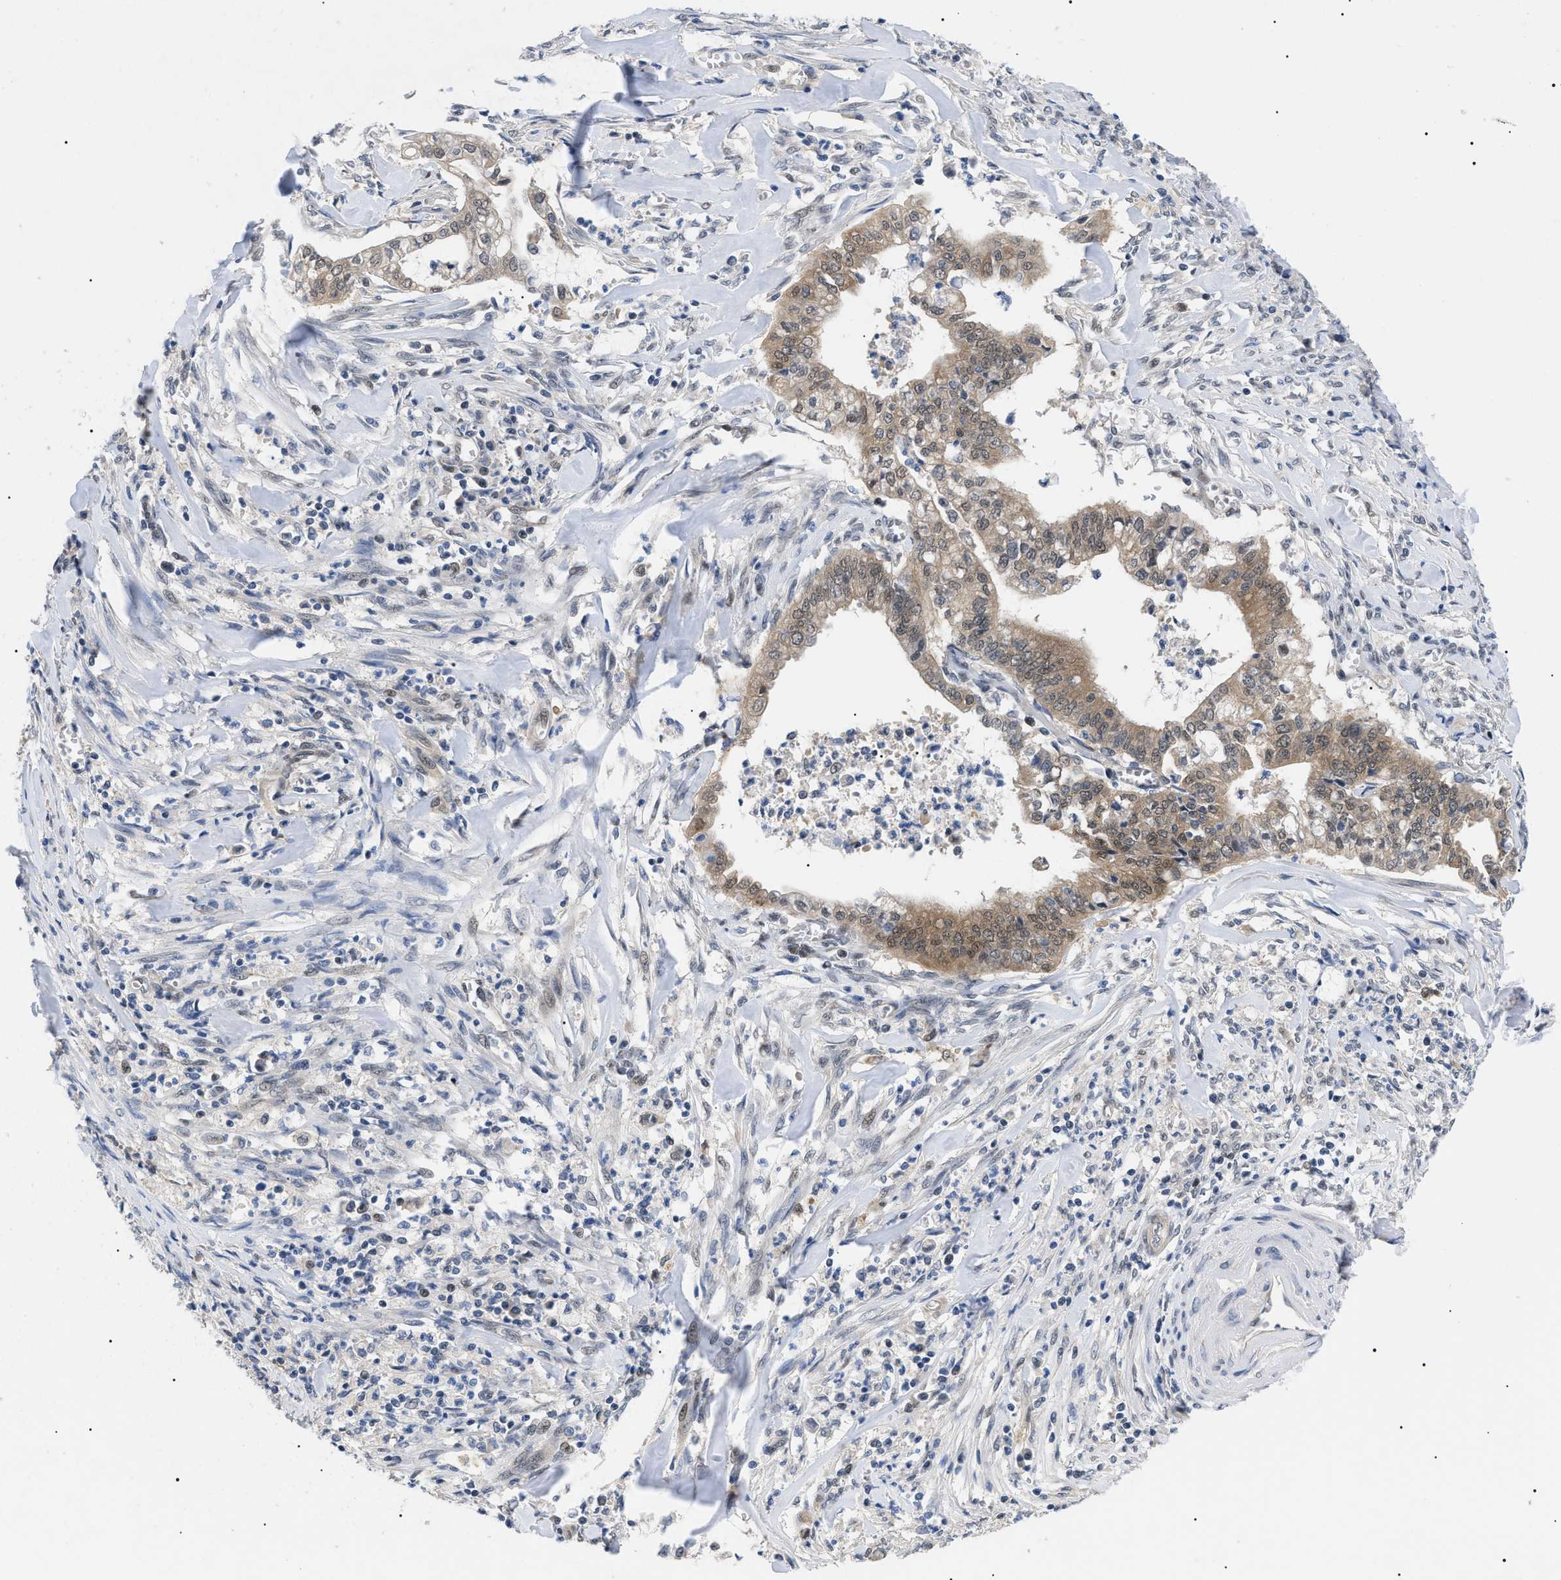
{"staining": {"intensity": "moderate", "quantity": ">75%", "location": "cytoplasmic/membranous,nuclear"}, "tissue": "cervical cancer", "cell_type": "Tumor cells", "image_type": "cancer", "snomed": [{"axis": "morphology", "description": "Adenocarcinoma, NOS"}, {"axis": "topography", "description": "Cervix"}], "caption": "Cervical adenocarcinoma tissue reveals moderate cytoplasmic/membranous and nuclear expression in about >75% of tumor cells", "gene": "GARRE1", "patient": {"sex": "female", "age": 44}}